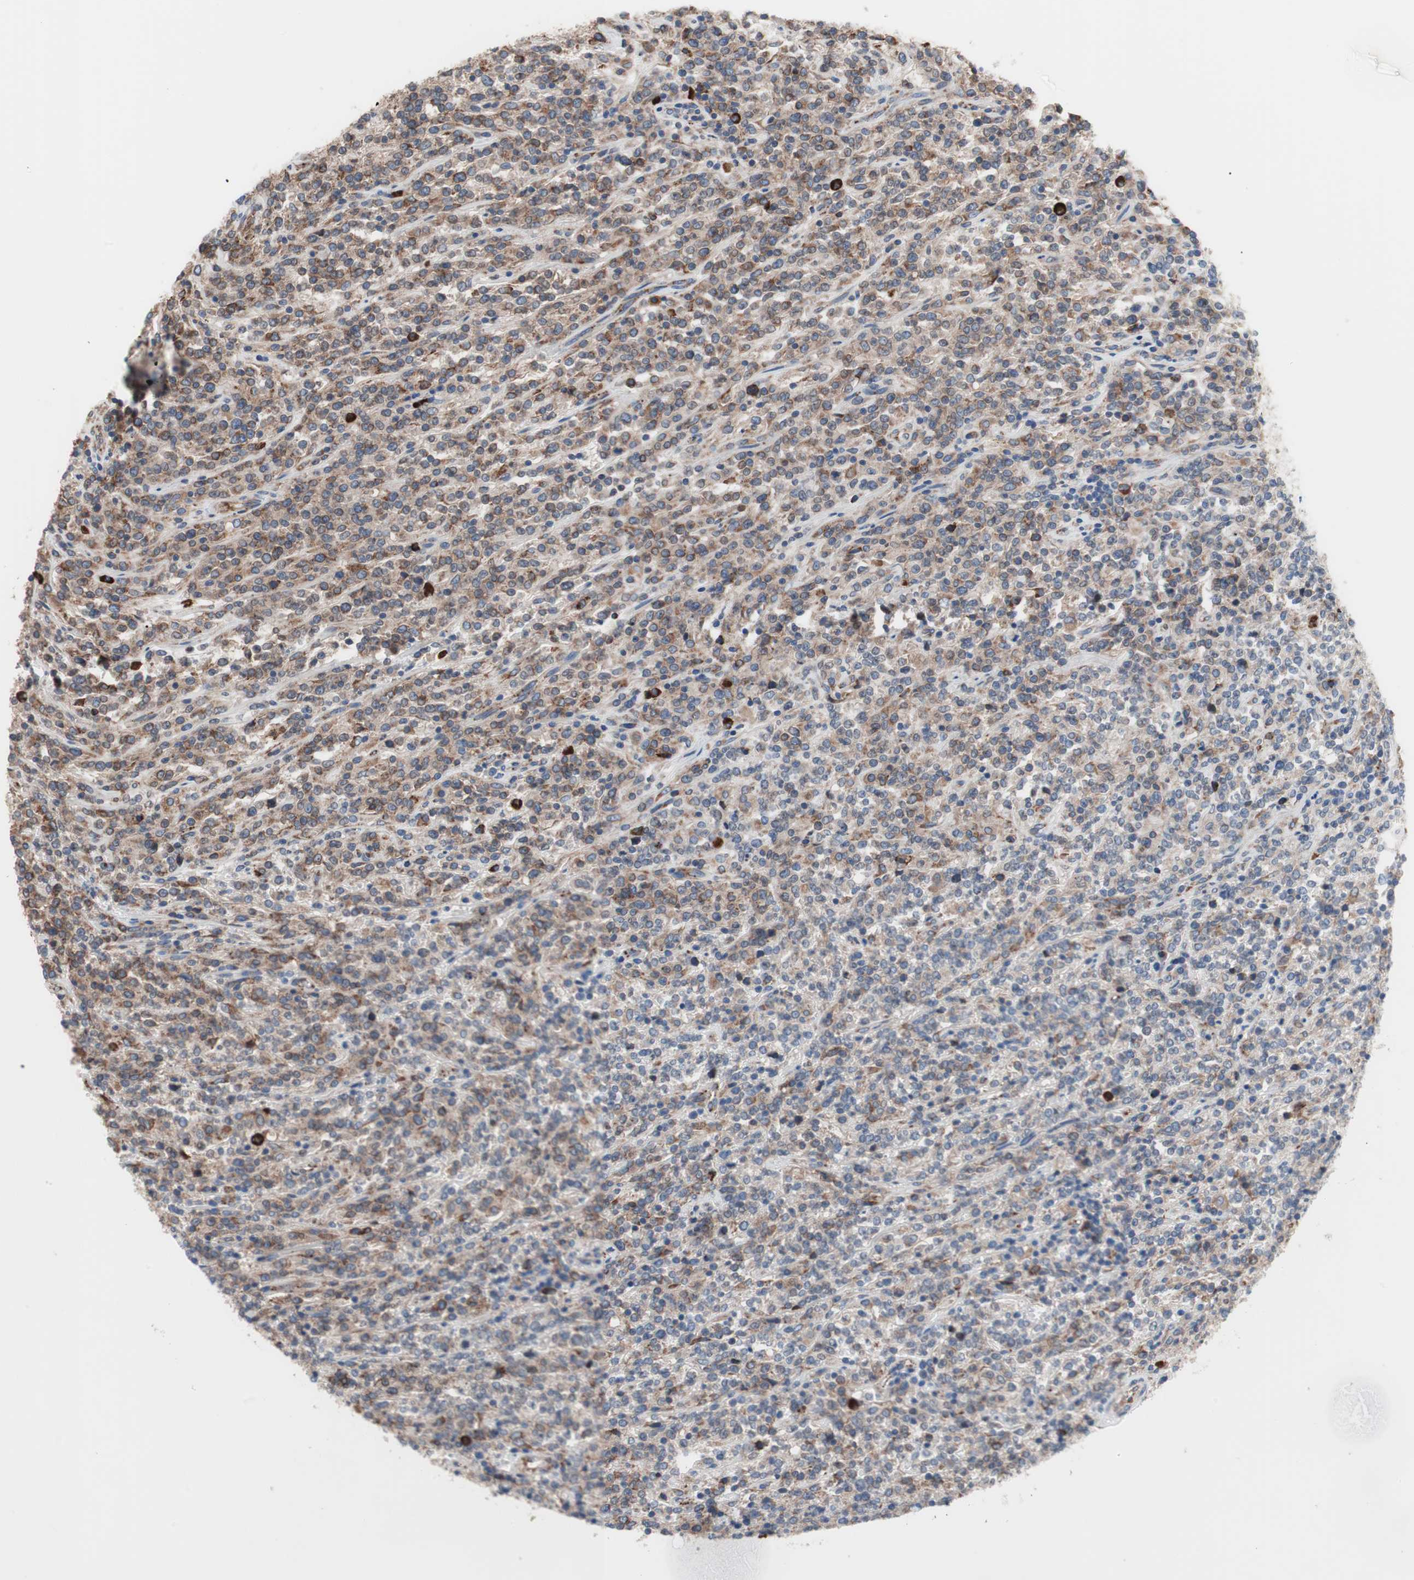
{"staining": {"intensity": "weak", "quantity": "25%-75%", "location": "cytoplasmic/membranous"}, "tissue": "lymphoma", "cell_type": "Tumor cells", "image_type": "cancer", "snomed": [{"axis": "morphology", "description": "Malignant lymphoma, non-Hodgkin's type, High grade"}, {"axis": "topography", "description": "Soft tissue"}], "caption": "Brown immunohistochemical staining in human high-grade malignant lymphoma, non-Hodgkin's type reveals weak cytoplasmic/membranous positivity in approximately 25%-75% of tumor cells. (Brightfield microscopy of DAB IHC at high magnification).", "gene": "SLC27A4", "patient": {"sex": "male", "age": 18}}